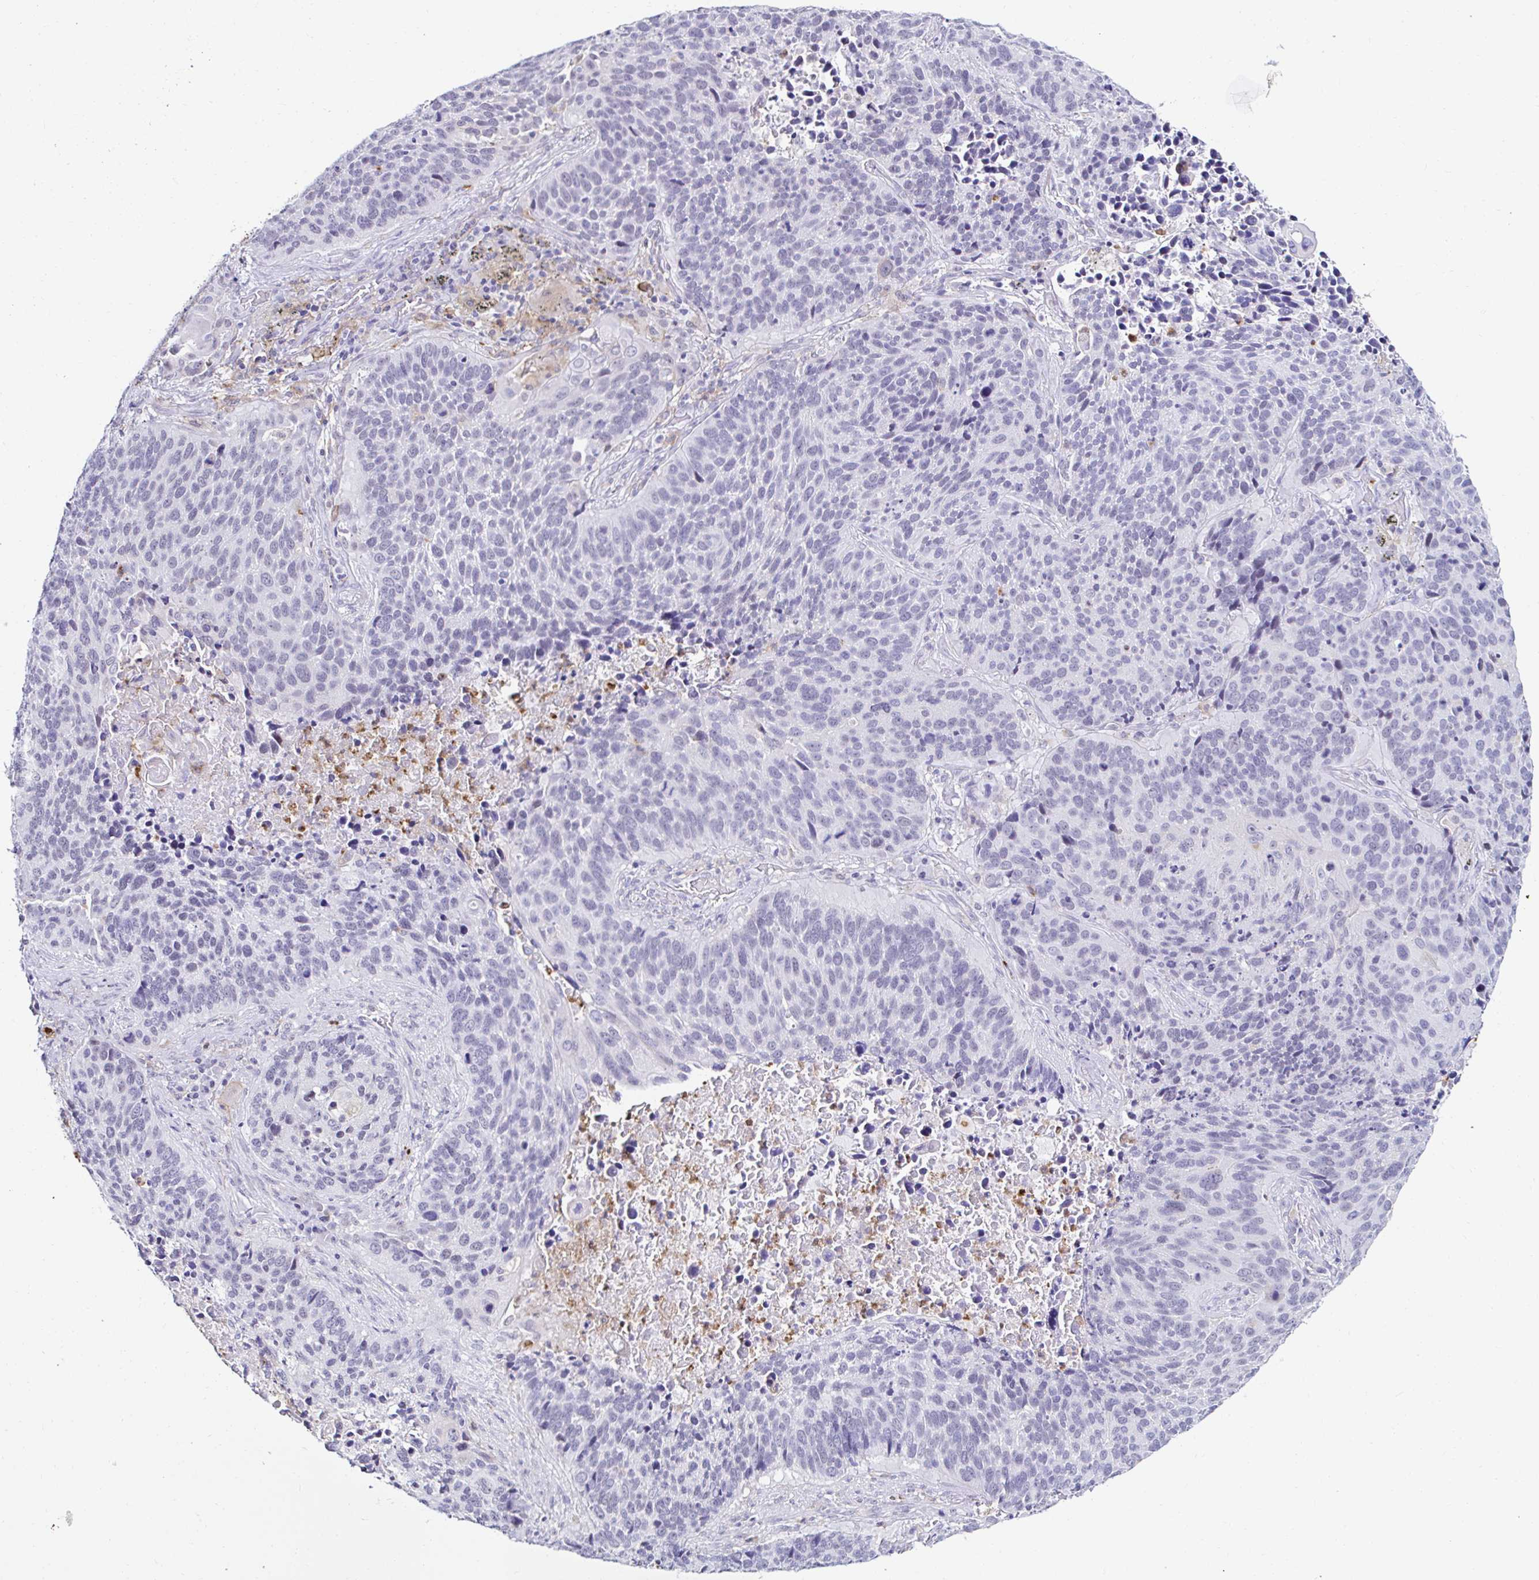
{"staining": {"intensity": "negative", "quantity": "none", "location": "none"}, "tissue": "lung cancer", "cell_type": "Tumor cells", "image_type": "cancer", "snomed": [{"axis": "morphology", "description": "Squamous cell carcinoma, NOS"}, {"axis": "topography", "description": "Lung"}], "caption": "This image is of lung cancer stained with immunohistochemistry to label a protein in brown with the nuclei are counter-stained blue. There is no positivity in tumor cells.", "gene": "CYBB", "patient": {"sex": "male", "age": 68}}